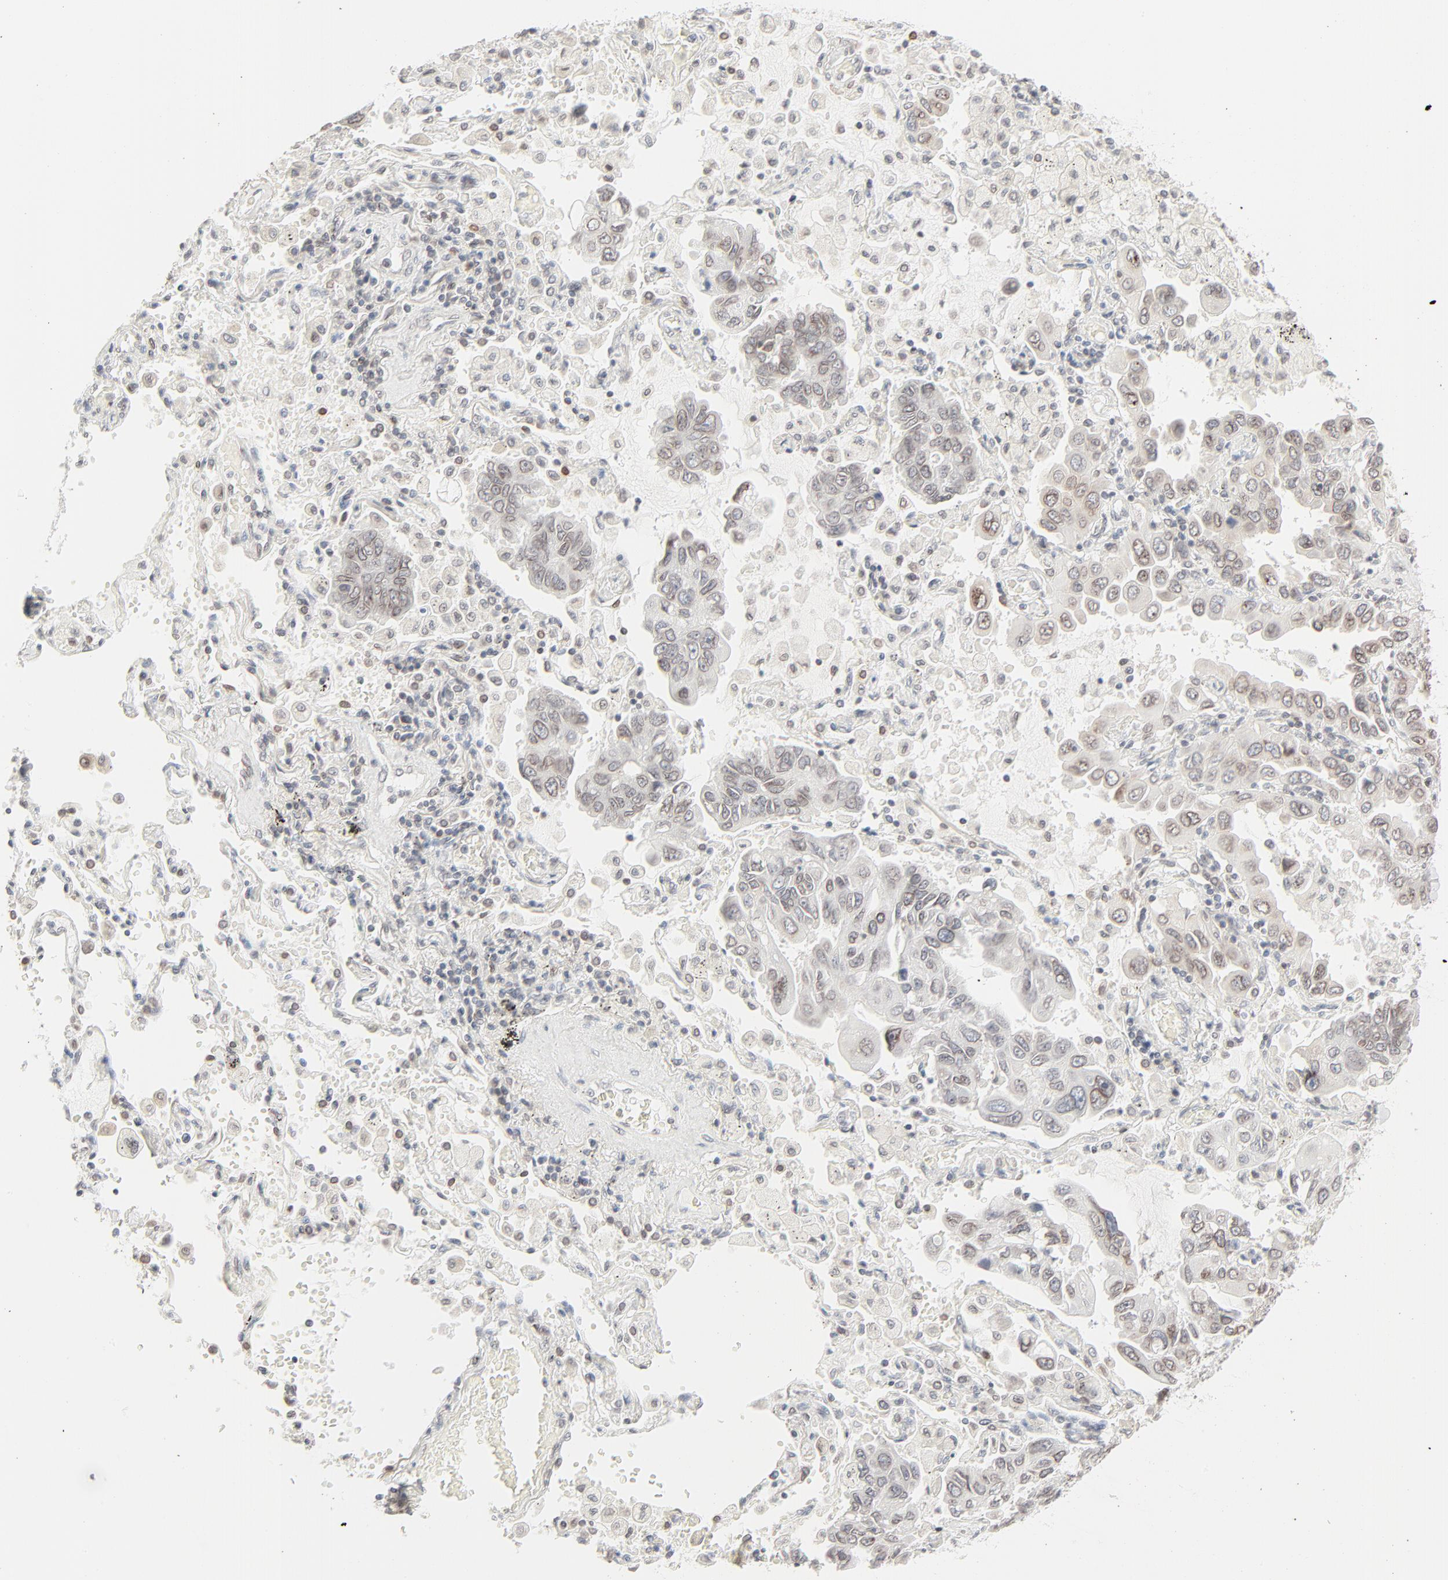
{"staining": {"intensity": "weak", "quantity": "<25%", "location": "cytoplasmic/membranous,nuclear"}, "tissue": "lung cancer", "cell_type": "Tumor cells", "image_type": "cancer", "snomed": [{"axis": "morphology", "description": "Adenocarcinoma, NOS"}, {"axis": "topography", "description": "Lung"}], "caption": "There is no significant positivity in tumor cells of lung cancer.", "gene": "MAD1L1", "patient": {"sex": "male", "age": 64}}